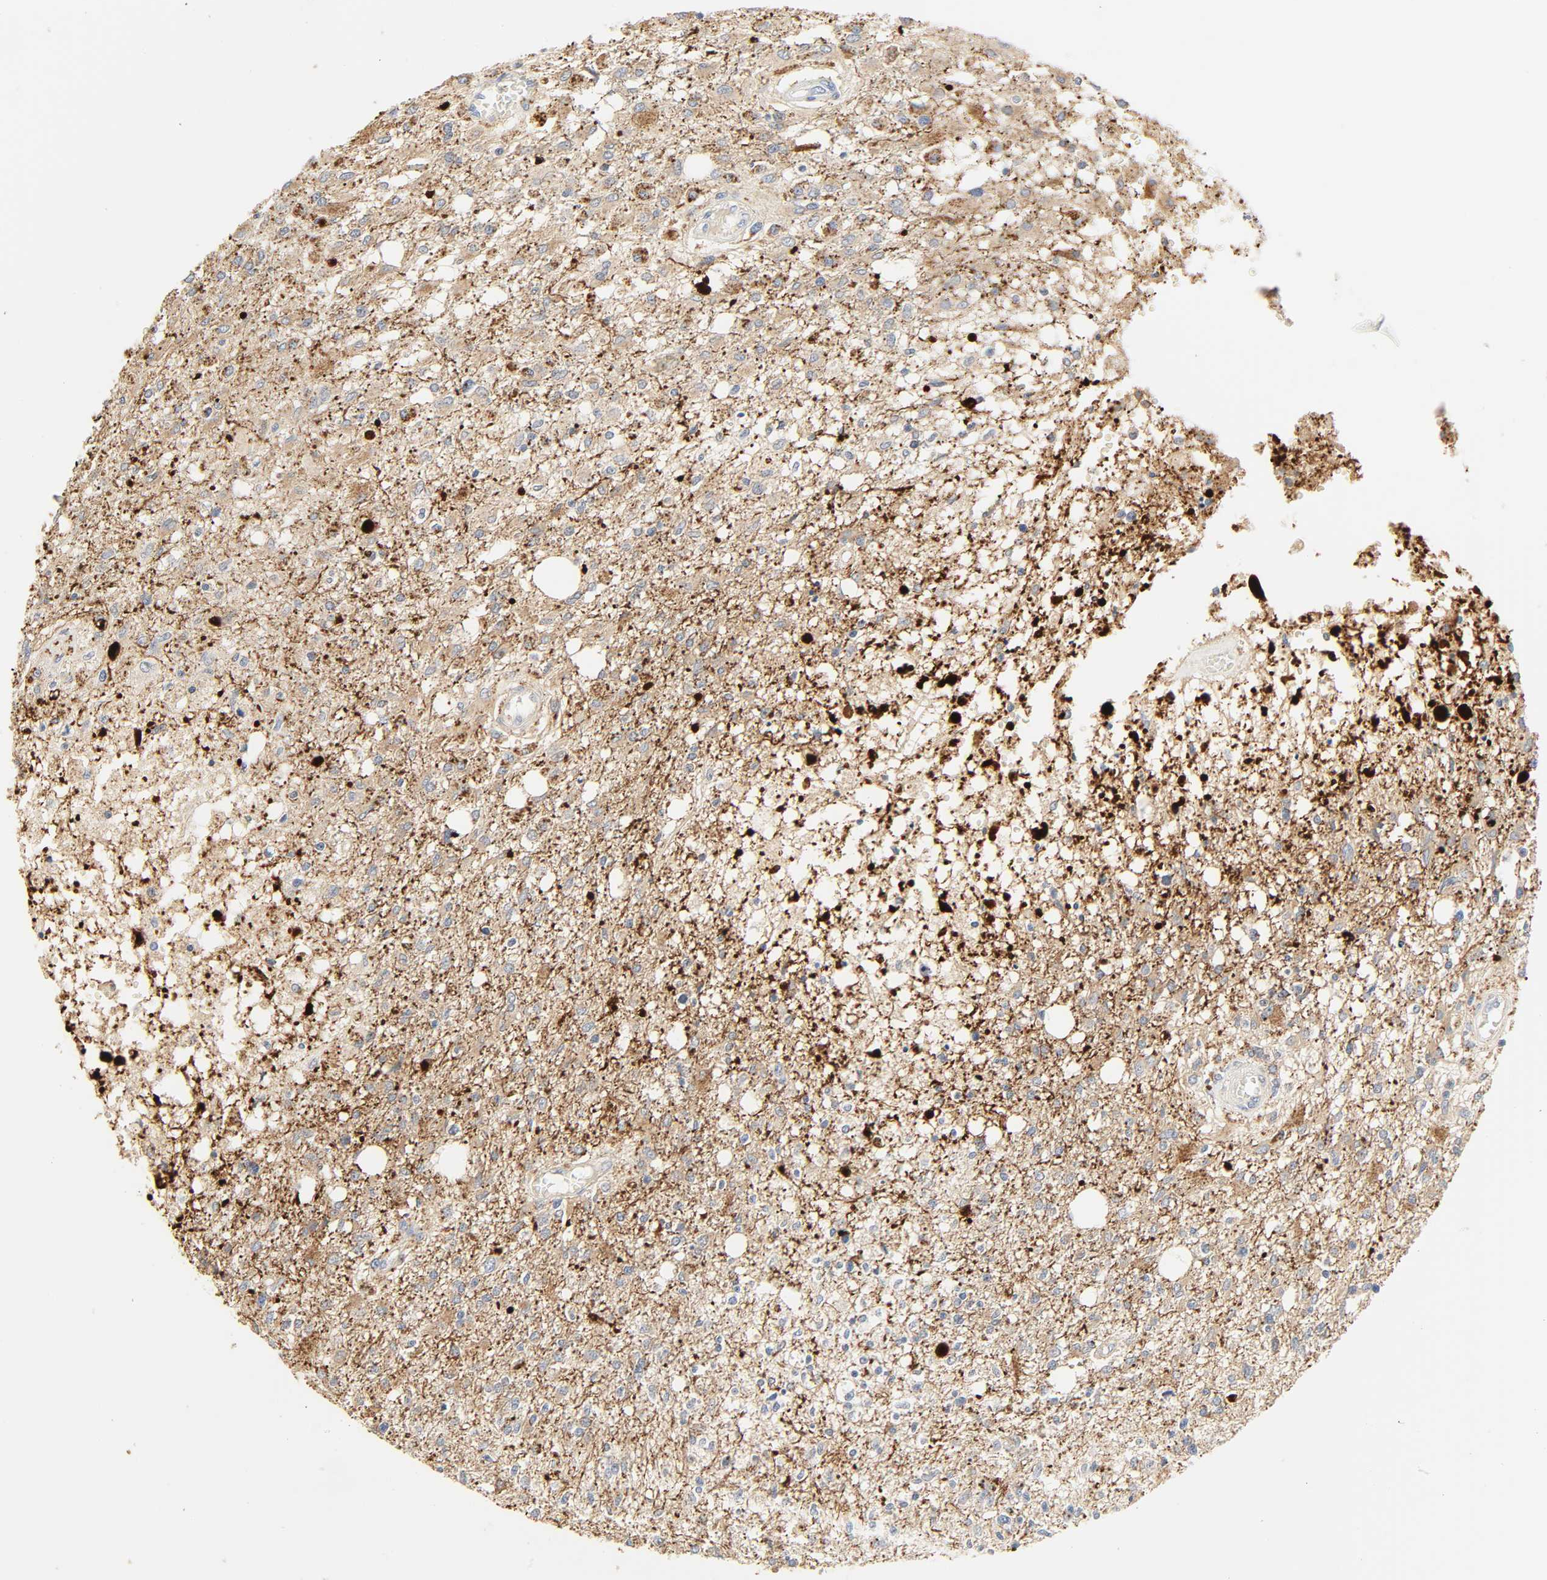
{"staining": {"intensity": "negative", "quantity": "none", "location": "none"}, "tissue": "glioma", "cell_type": "Tumor cells", "image_type": "cancer", "snomed": [{"axis": "morphology", "description": "Glioma, malignant, High grade"}, {"axis": "topography", "description": "Cerebral cortex"}], "caption": "A histopathology image of malignant glioma (high-grade) stained for a protein displays no brown staining in tumor cells.", "gene": "CAMK2A", "patient": {"sex": "male", "age": 76}}